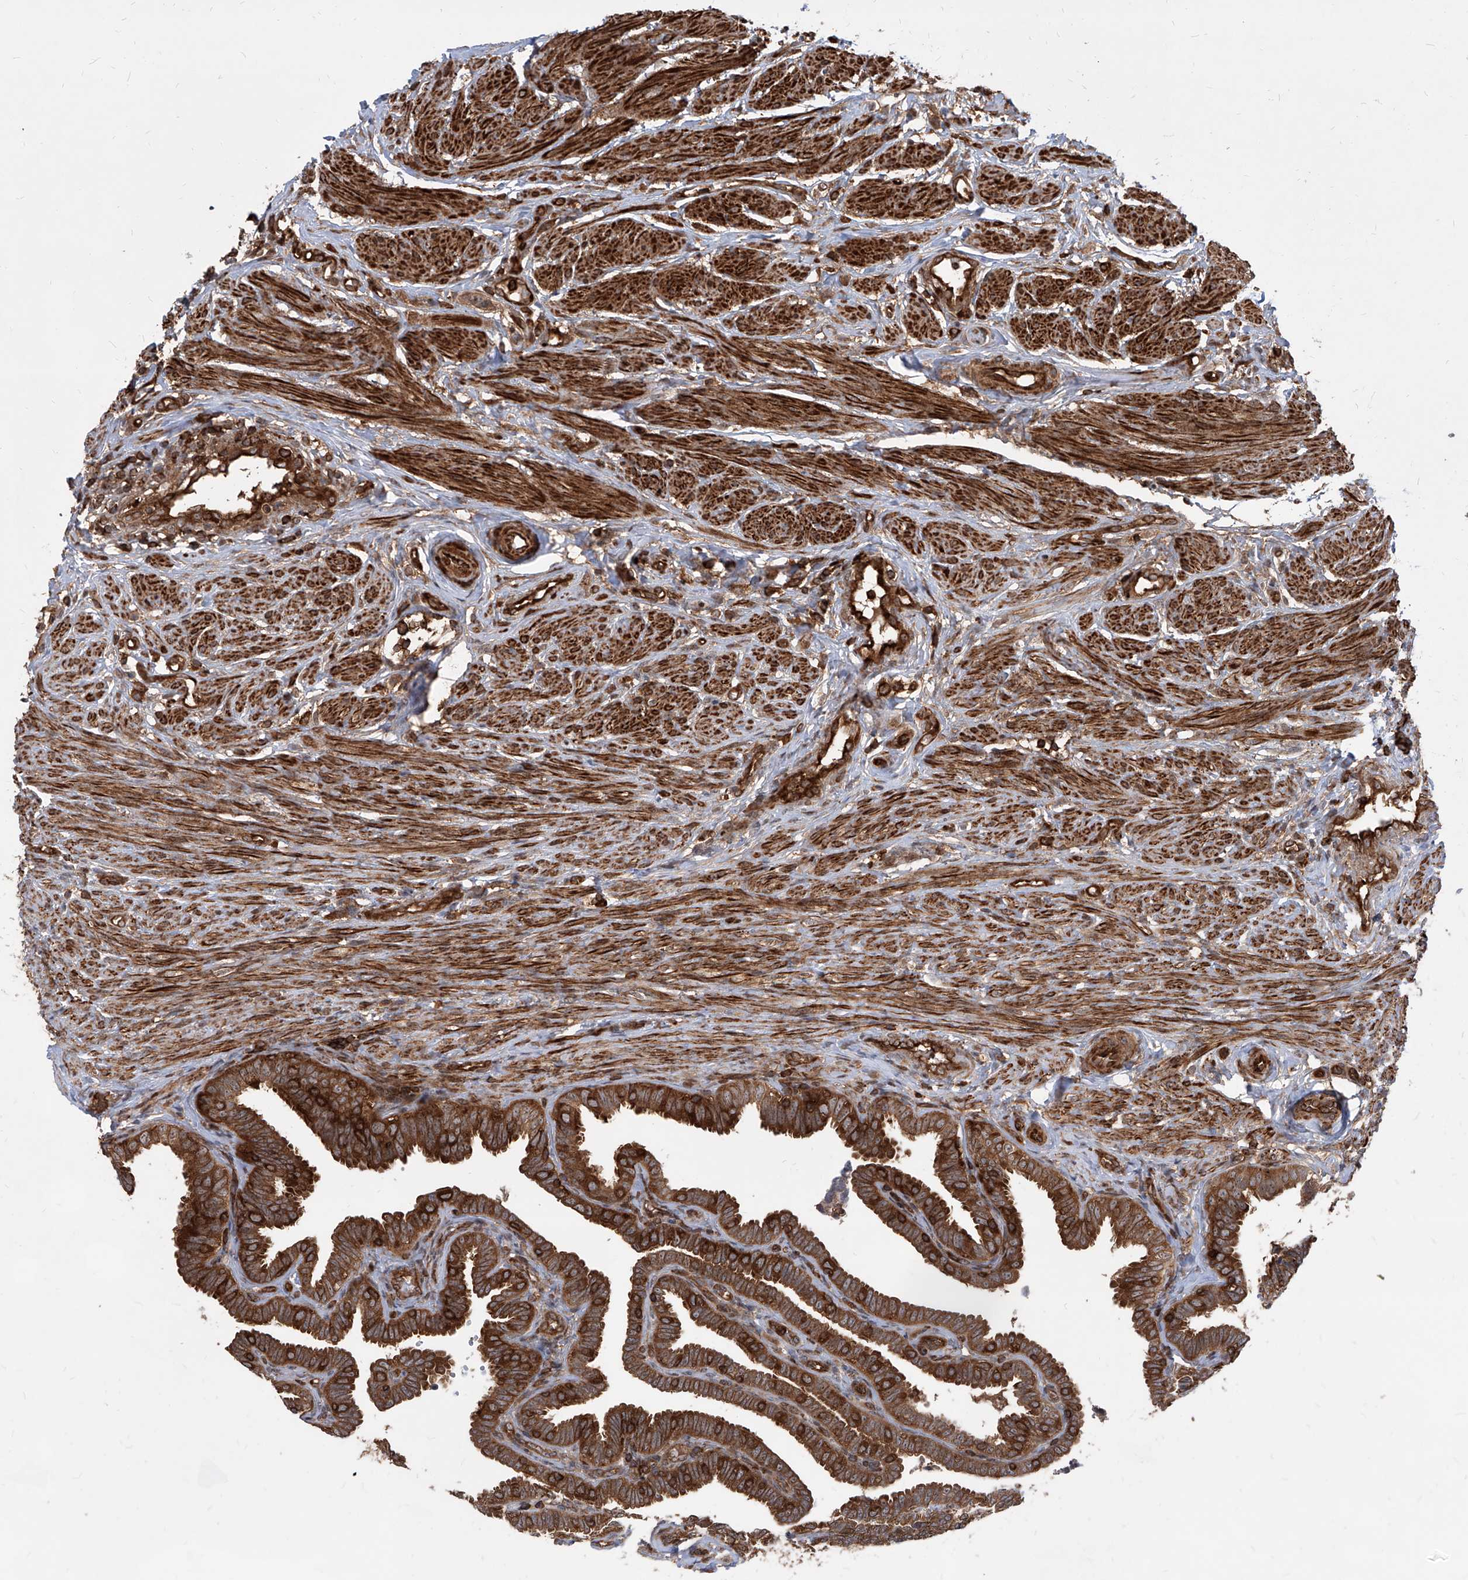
{"staining": {"intensity": "strong", "quantity": ">75%", "location": "cytoplasmic/membranous"}, "tissue": "fallopian tube", "cell_type": "Glandular cells", "image_type": "normal", "snomed": [{"axis": "morphology", "description": "Normal tissue, NOS"}, {"axis": "topography", "description": "Fallopian tube"}], "caption": "DAB immunohistochemical staining of normal fallopian tube displays strong cytoplasmic/membranous protein expression in approximately >75% of glandular cells.", "gene": "MAGED2", "patient": {"sex": "female", "age": 39}}